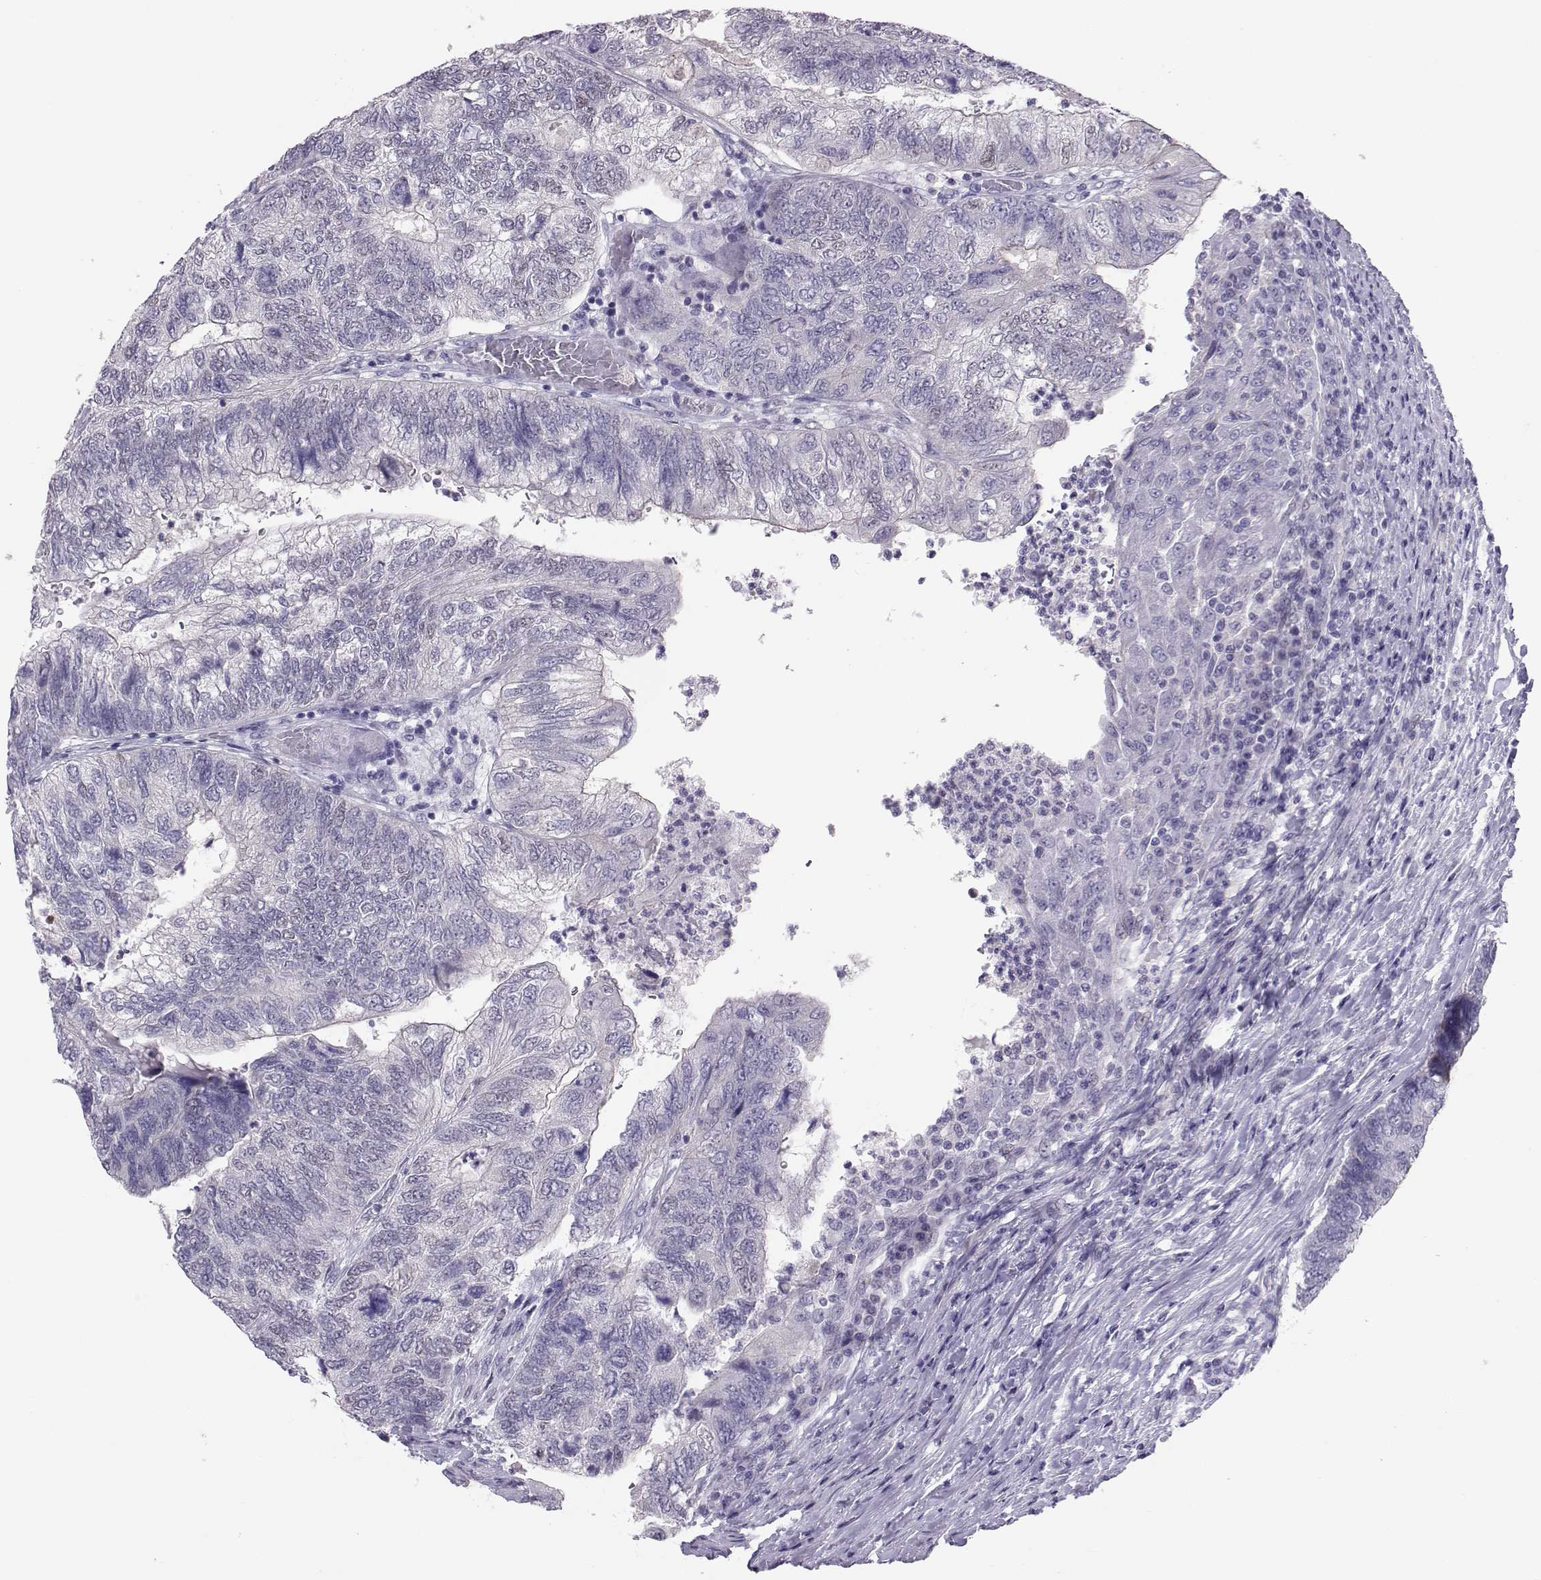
{"staining": {"intensity": "negative", "quantity": "none", "location": "none"}, "tissue": "colorectal cancer", "cell_type": "Tumor cells", "image_type": "cancer", "snomed": [{"axis": "morphology", "description": "Adenocarcinoma, NOS"}, {"axis": "topography", "description": "Colon"}], "caption": "IHC of colorectal cancer (adenocarcinoma) shows no staining in tumor cells. Brightfield microscopy of IHC stained with DAB (3,3'-diaminobenzidine) (brown) and hematoxylin (blue), captured at high magnification.", "gene": "DNAAF1", "patient": {"sex": "female", "age": 67}}